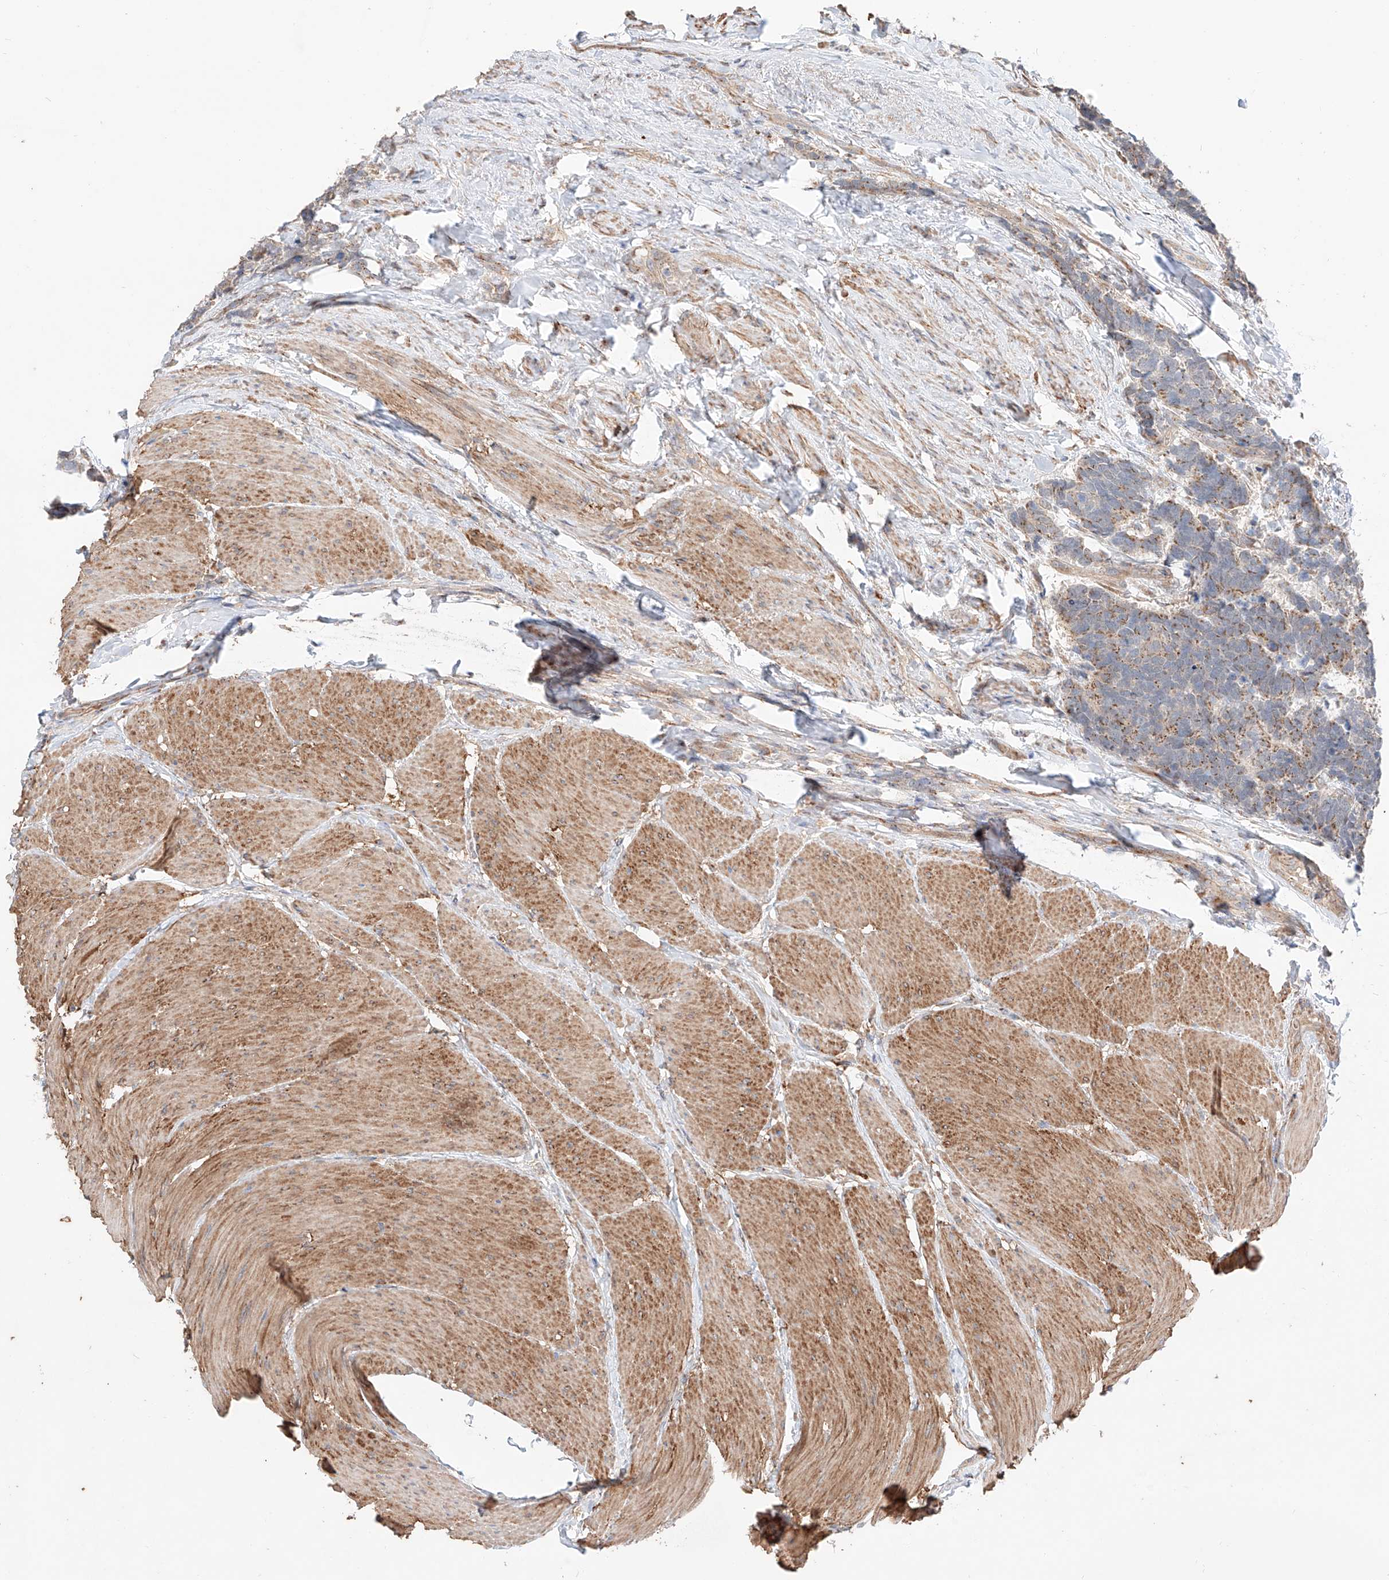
{"staining": {"intensity": "moderate", "quantity": "<25%", "location": "cytoplasmic/membranous"}, "tissue": "carcinoid", "cell_type": "Tumor cells", "image_type": "cancer", "snomed": [{"axis": "morphology", "description": "Carcinoma, NOS"}, {"axis": "morphology", "description": "Carcinoid, malignant, NOS"}, {"axis": "topography", "description": "Urinary bladder"}], "caption": "Human carcinoid stained for a protein (brown) displays moderate cytoplasmic/membranous positive expression in approximately <25% of tumor cells.", "gene": "MOSPD1", "patient": {"sex": "male", "age": 57}}